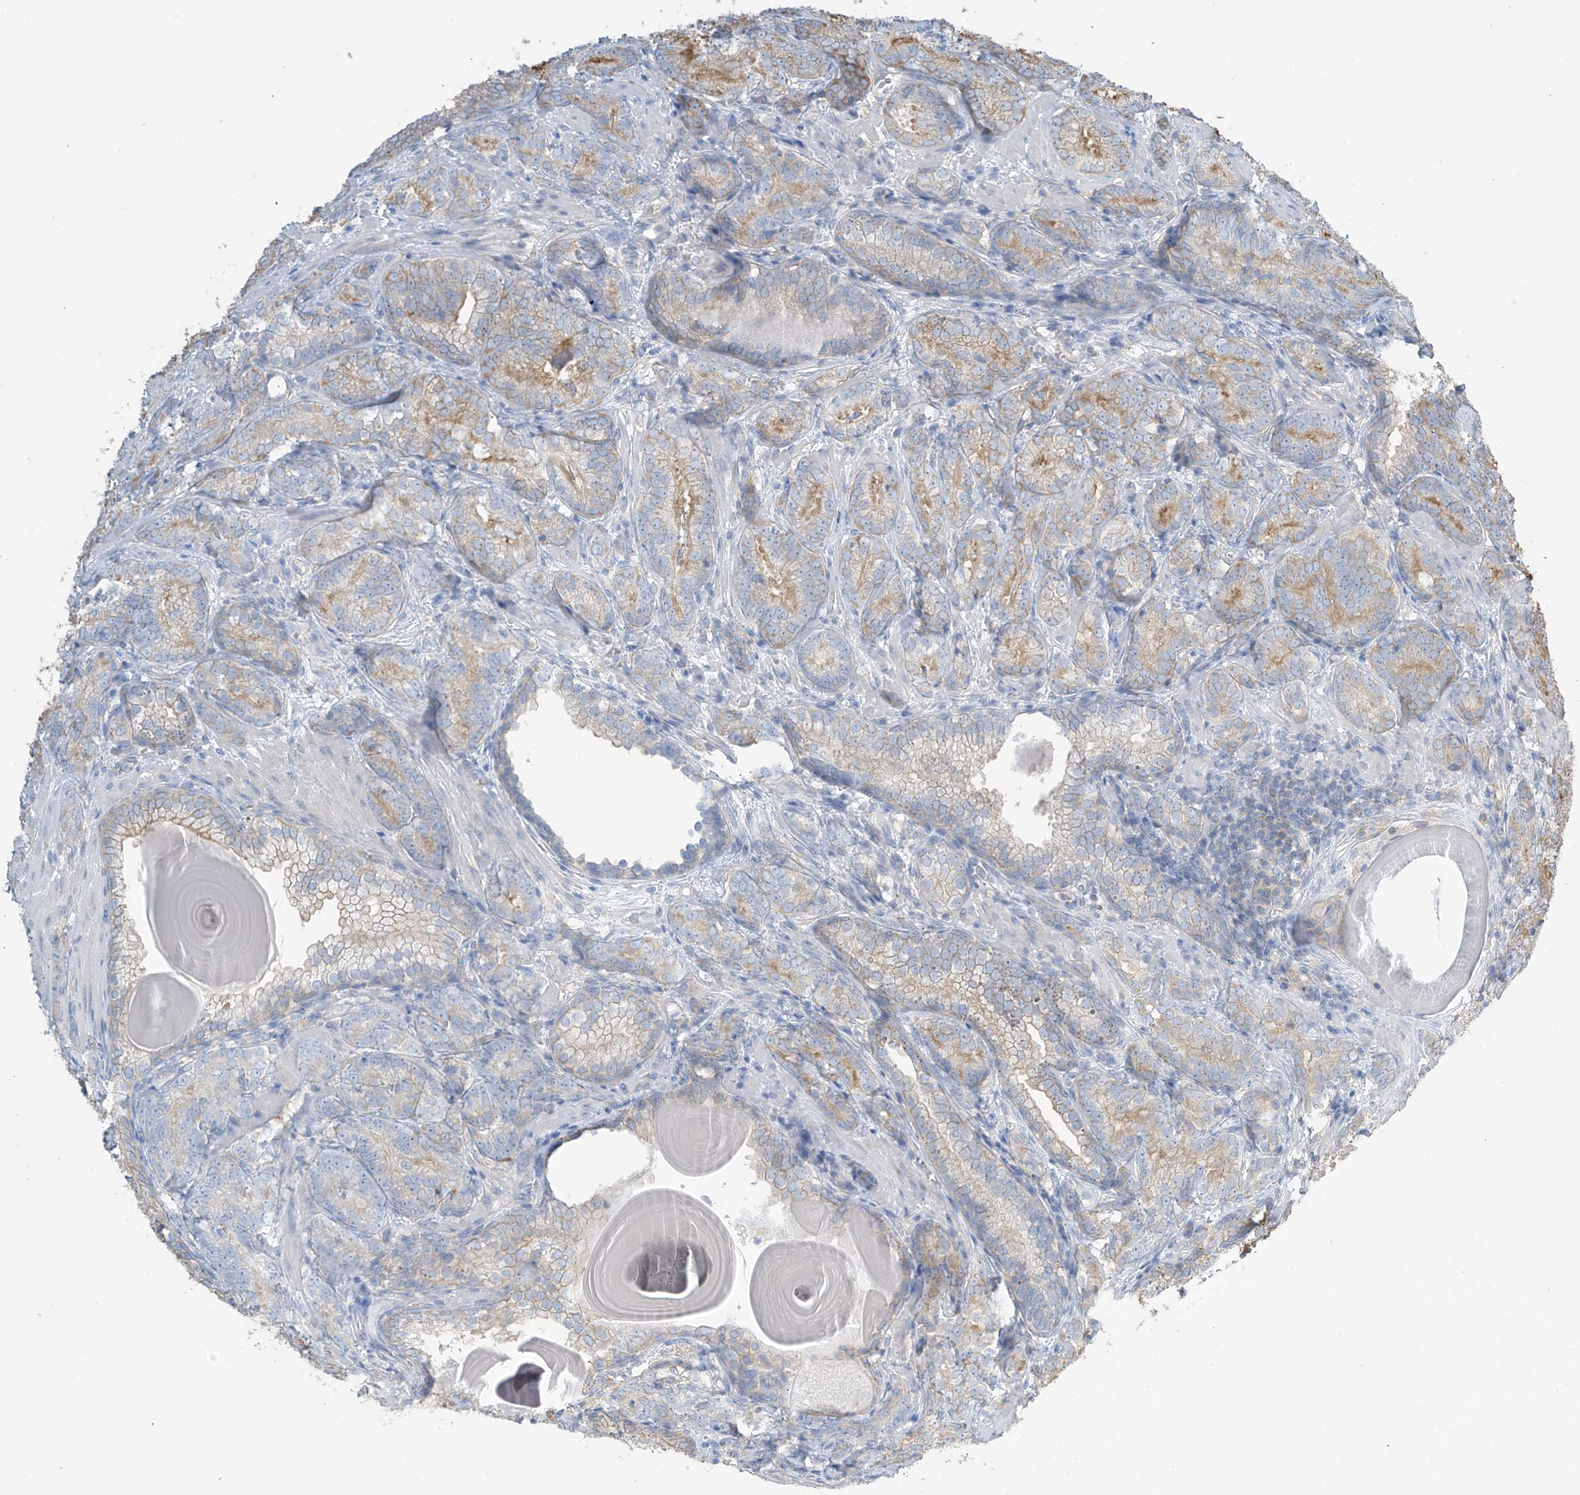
{"staining": {"intensity": "moderate", "quantity": "25%-75%", "location": "cytoplasmic/membranous"}, "tissue": "prostate cancer", "cell_type": "Tumor cells", "image_type": "cancer", "snomed": [{"axis": "morphology", "description": "Adenocarcinoma, High grade"}, {"axis": "topography", "description": "Prostate"}], "caption": "Human prostate cancer stained with a protein marker shows moderate staining in tumor cells.", "gene": "ZNF846", "patient": {"sex": "male", "age": 66}}